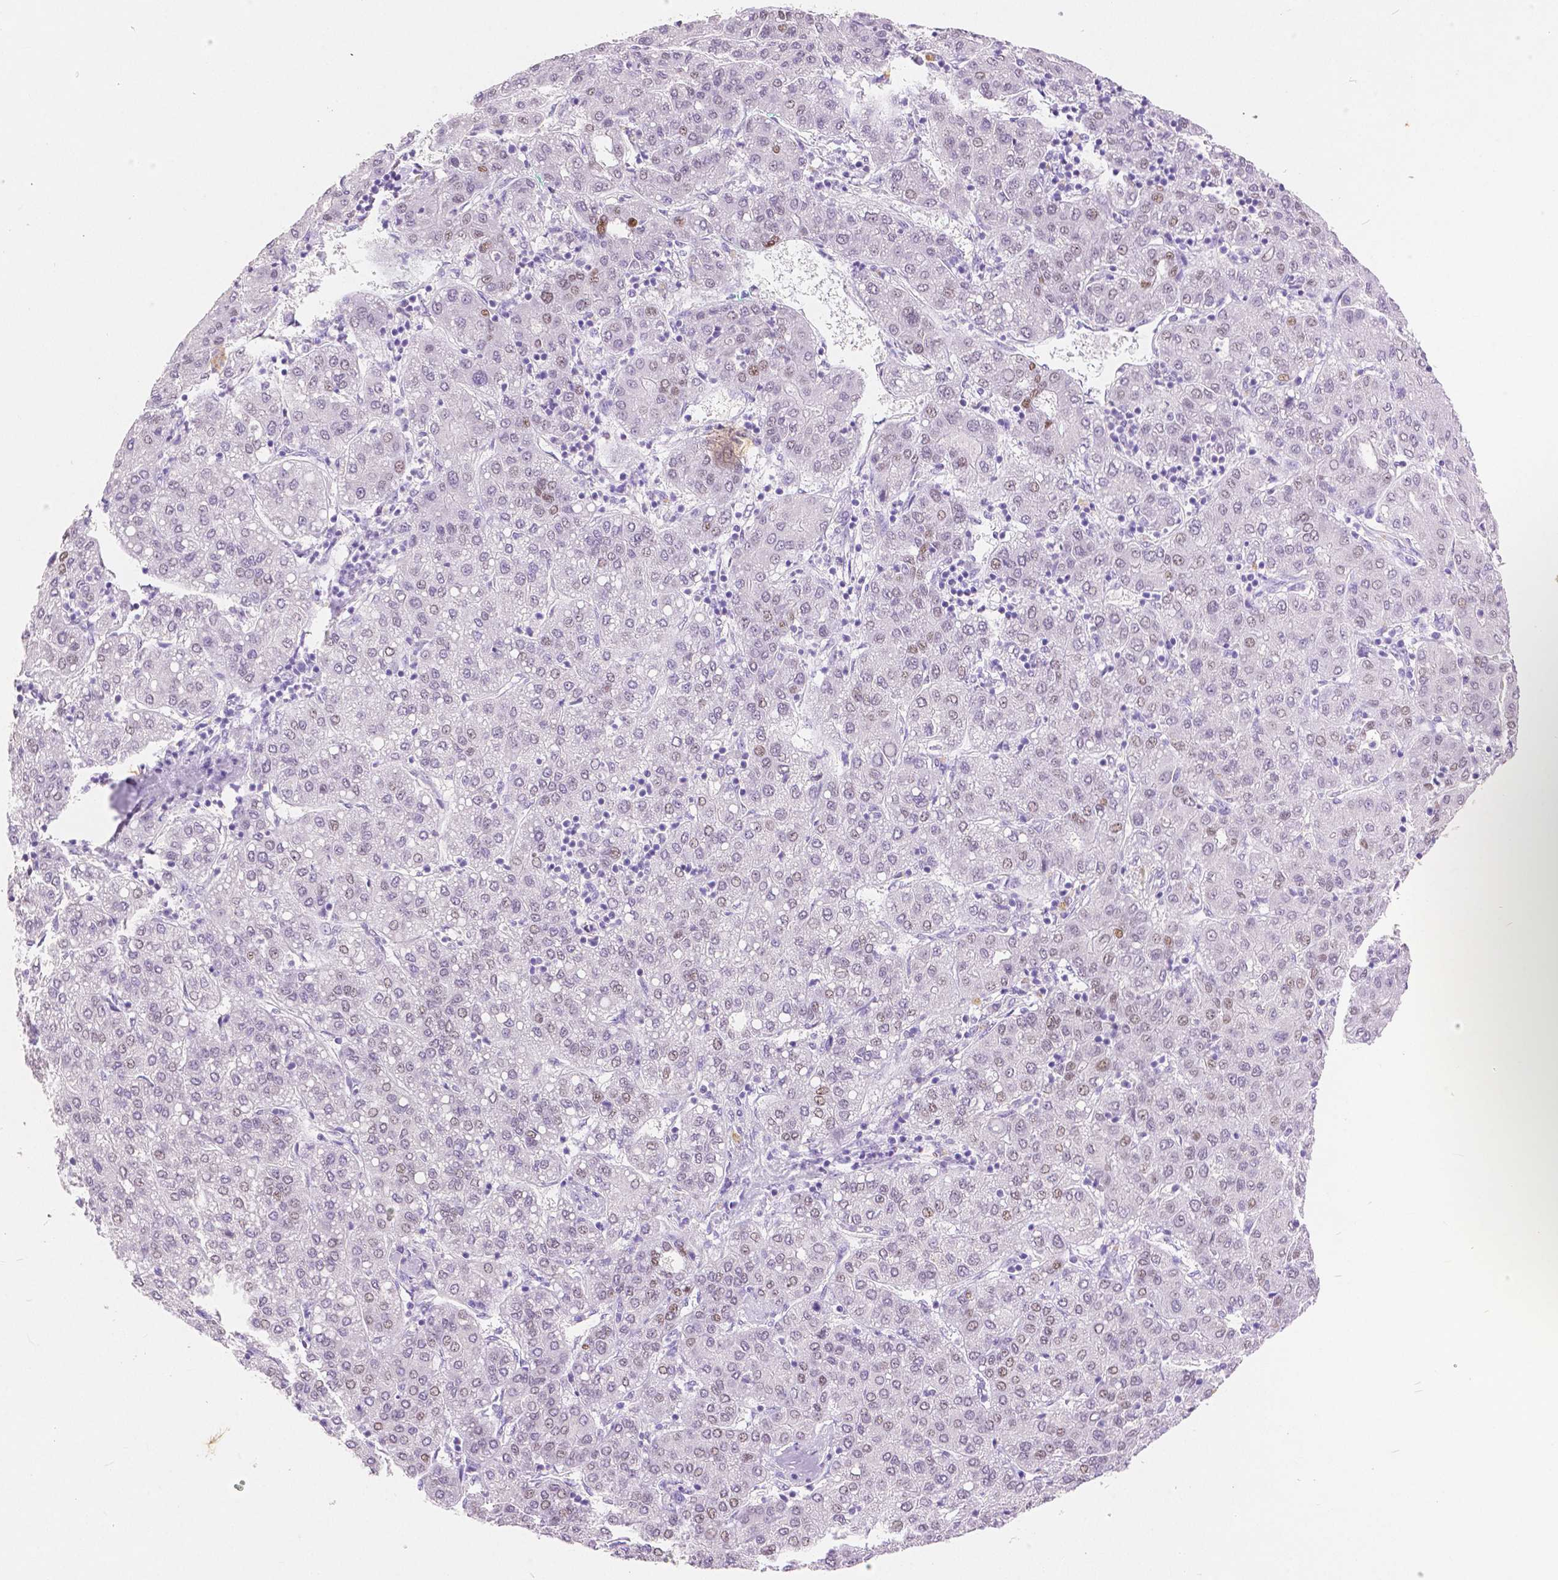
{"staining": {"intensity": "moderate", "quantity": "<25%", "location": "nuclear"}, "tissue": "liver cancer", "cell_type": "Tumor cells", "image_type": "cancer", "snomed": [{"axis": "morphology", "description": "Carcinoma, Hepatocellular, NOS"}, {"axis": "topography", "description": "Liver"}], "caption": "The histopathology image reveals staining of hepatocellular carcinoma (liver), revealing moderate nuclear protein expression (brown color) within tumor cells.", "gene": "HNF1B", "patient": {"sex": "male", "age": 65}}